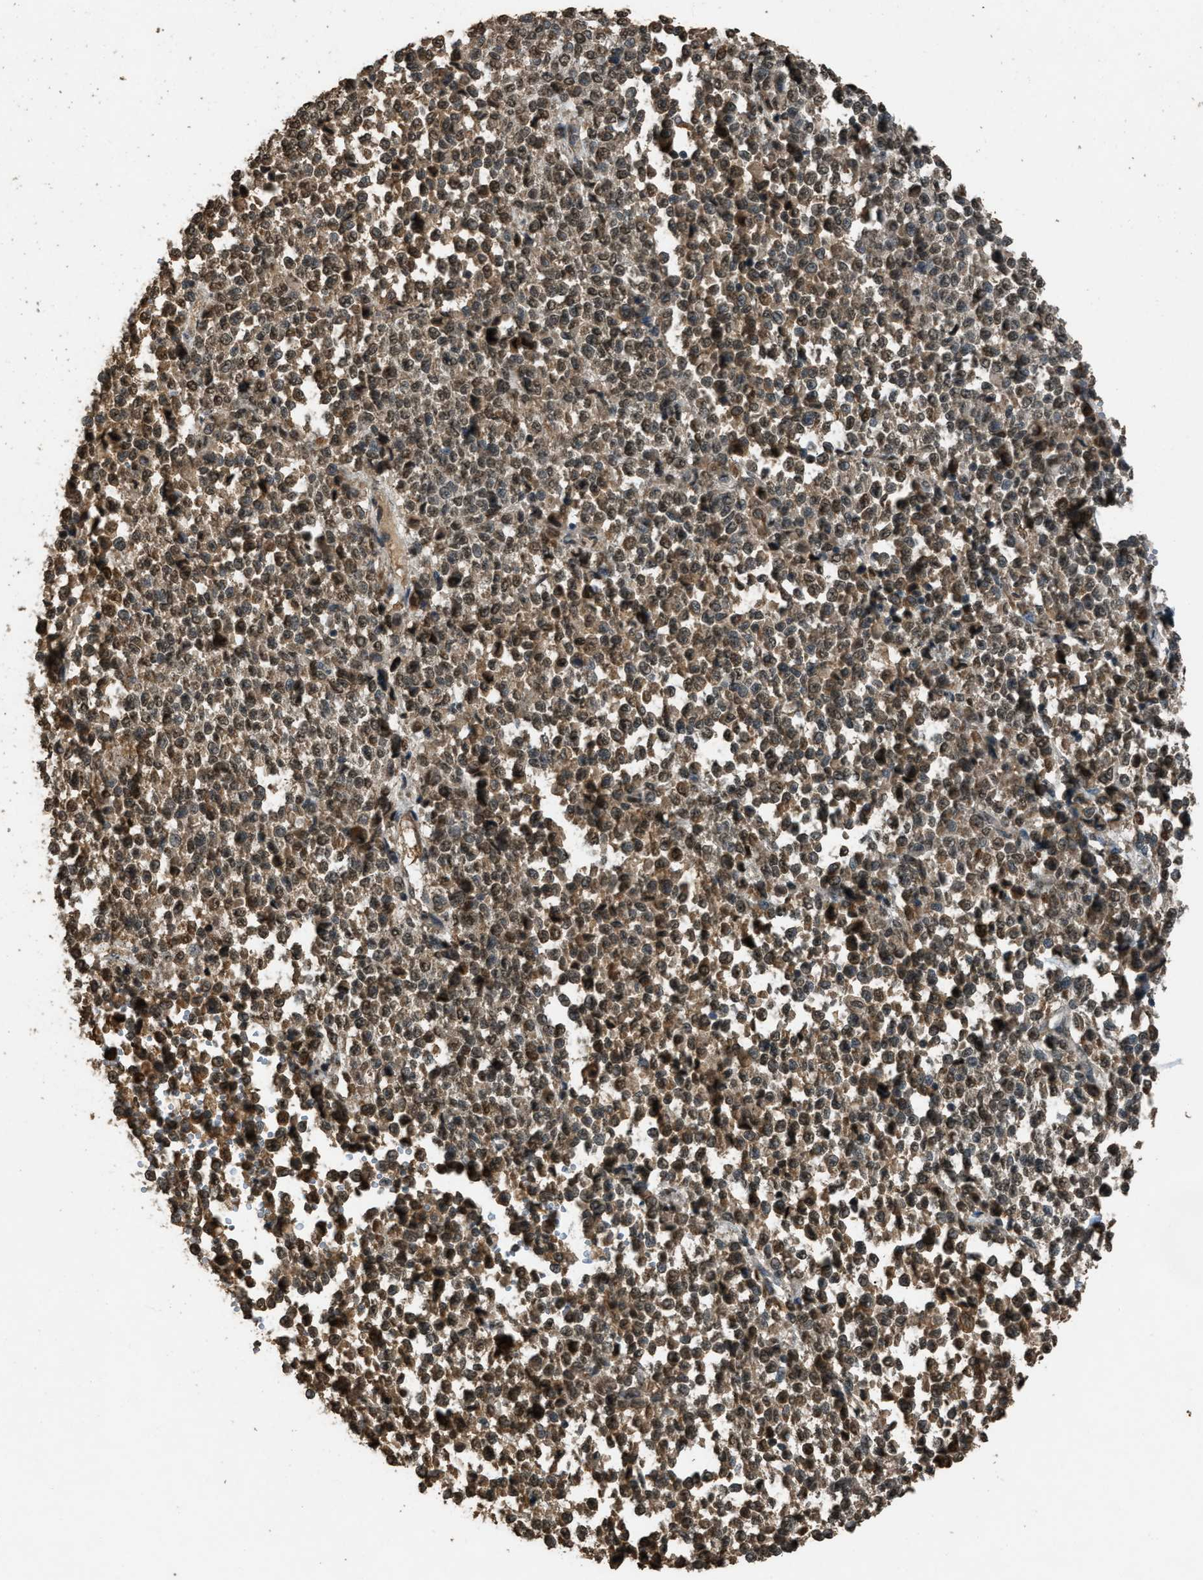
{"staining": {"intensity": "weak", "quantity": ">75%", "location": "cytoplasmic/membranous,nuclear"}, "tissue": "melanoma", "cell_type": "Tumor cells", "image_type": "cancer", "snomed": [{"axis": "morphology", "description": "Malignant melanoma, Metastatic site"}, {"axis": "topography", "description": "Pancreas"}], "caption": "Tumor cells display low levels of weak cytoplasmic/membranous and nuclear staining in about >75% of cells in human melanoma.", "gene": "SERTAD2", "patient": {"sex": "female", "age": 30}}